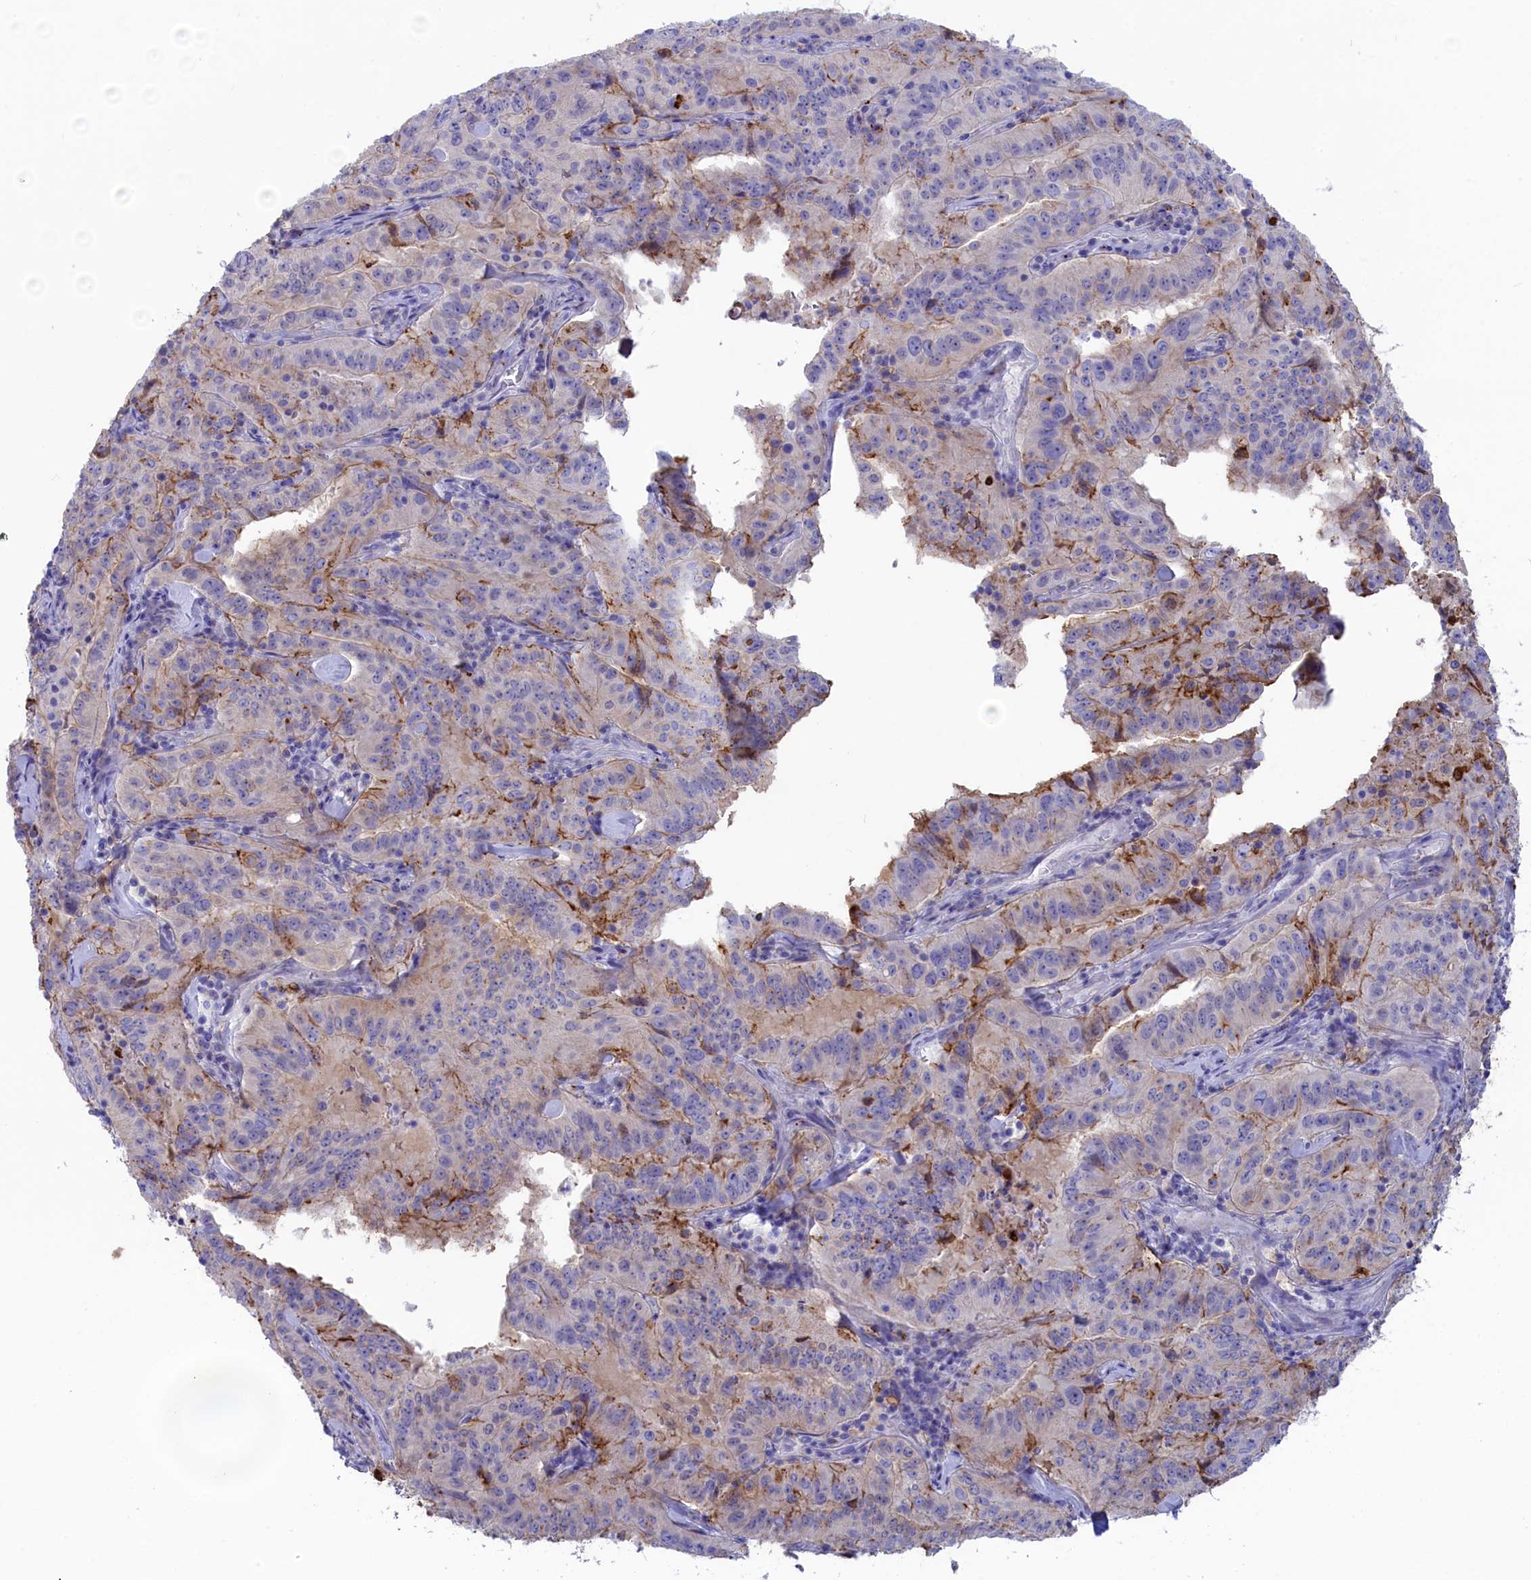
{"staining": {"intensity": "weak", "quantity": "<25%", "location": "cytoplasmic/membranous"}, "tissue": "pancreatic cancer", "cell_type": "Tumor cells", "image_type": "cancer", "snomed": [{"axis": "morphology", "description": "Adenocarcinoma, NOS"}, {"axis": "topography", "description": "Pancreas"}], "caption": "This is an IHC photomicrograph of adenocarcinoma (pancreatic). There is no staining in tumor cells.", "gene": "WDR6", "patient": {"sex": "male", "age": 63}}